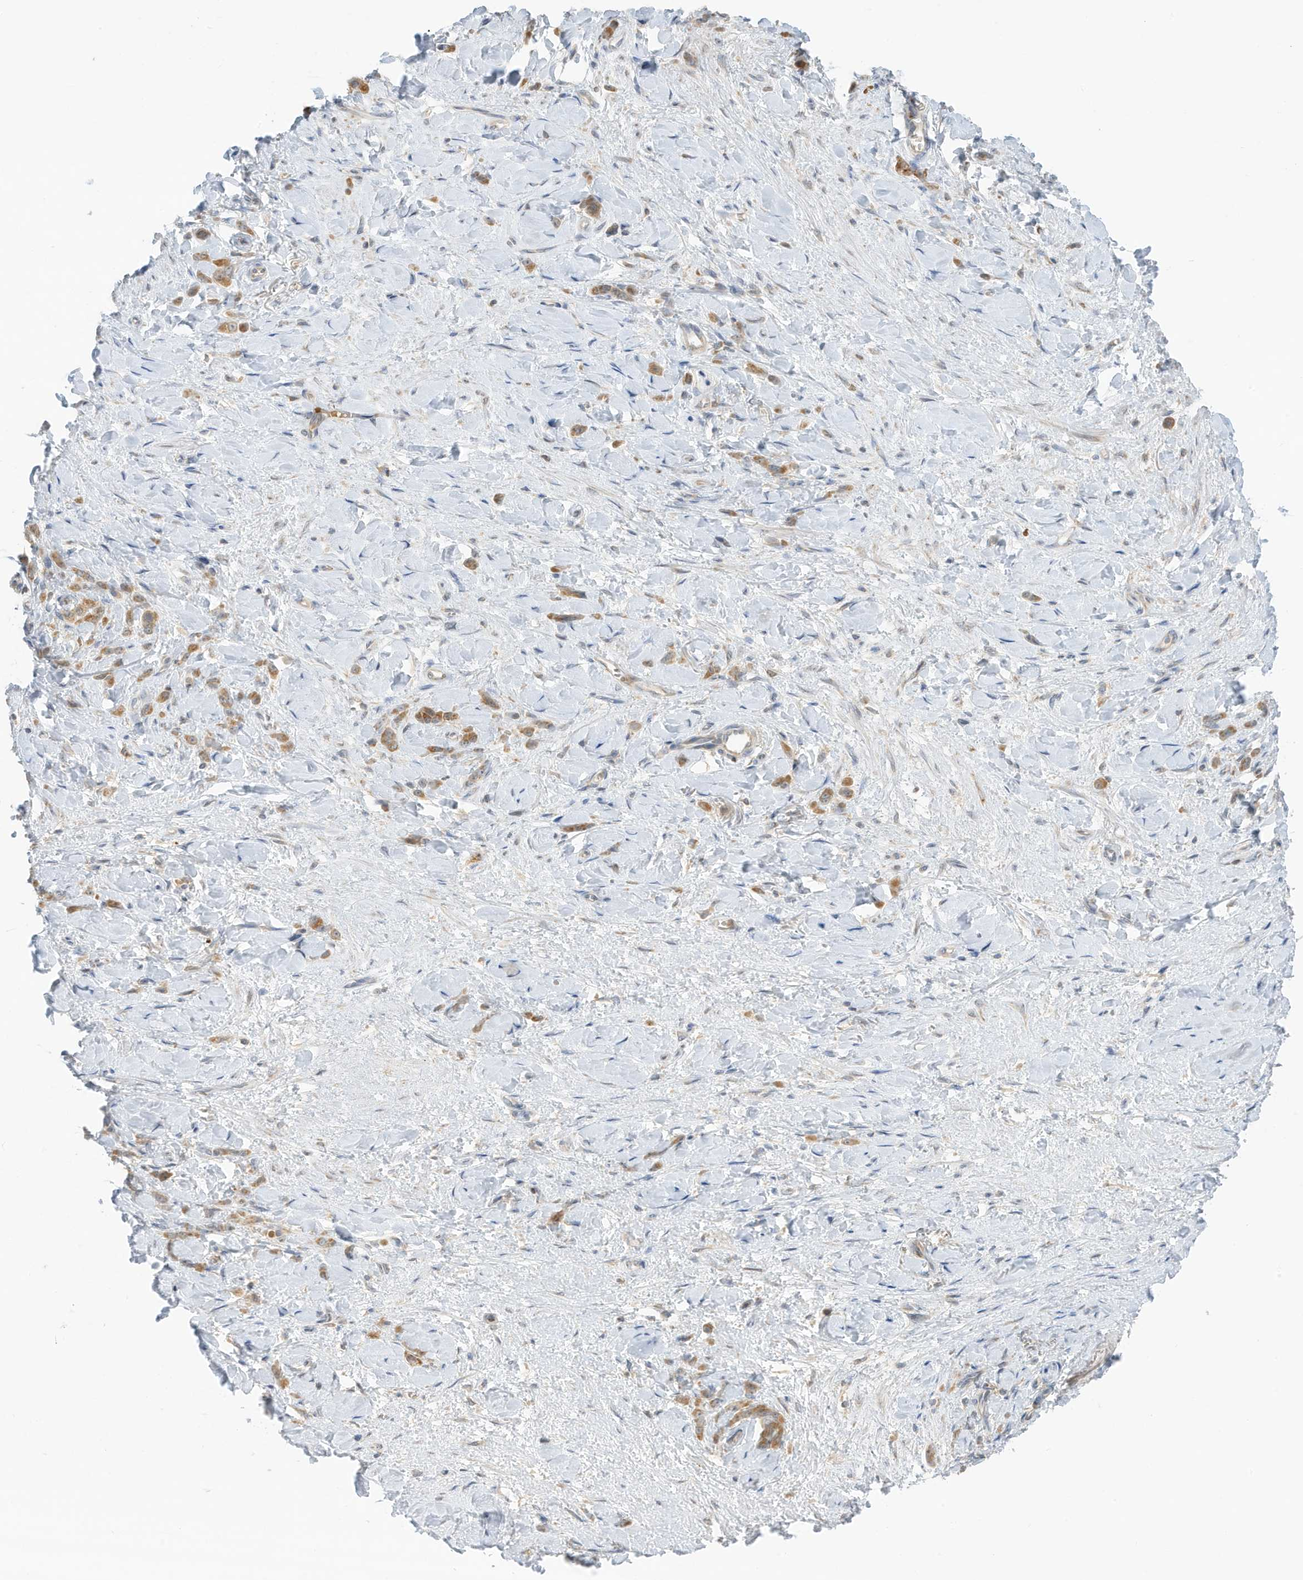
{"staining": {"intensity": "moderate", "quantity": ">75%", "location": "cytoplasmic/membranous"}, "tissue": "stomach cancer", "cell_type": "Tumor cells", "image_type": "cancer", "snomed": [{"axis": "morphology", "description": "Normal tissue, NOS"}, {"axis": "morphology", "description": "Adenocarcinoma, NOS"}, {"axis": "topography", "description": "Stomach"}], "caption": "Immunohistochemical staining of adenocarcinoma (stomach) demonstrates moderate cytoplasmic/membranous protein positivity in approximately >75% of tumor cells. (IHC, brightfield microscopy, high magnification).", "gene": "NPPC", "patient": {"sex": "male", "age": 82}}